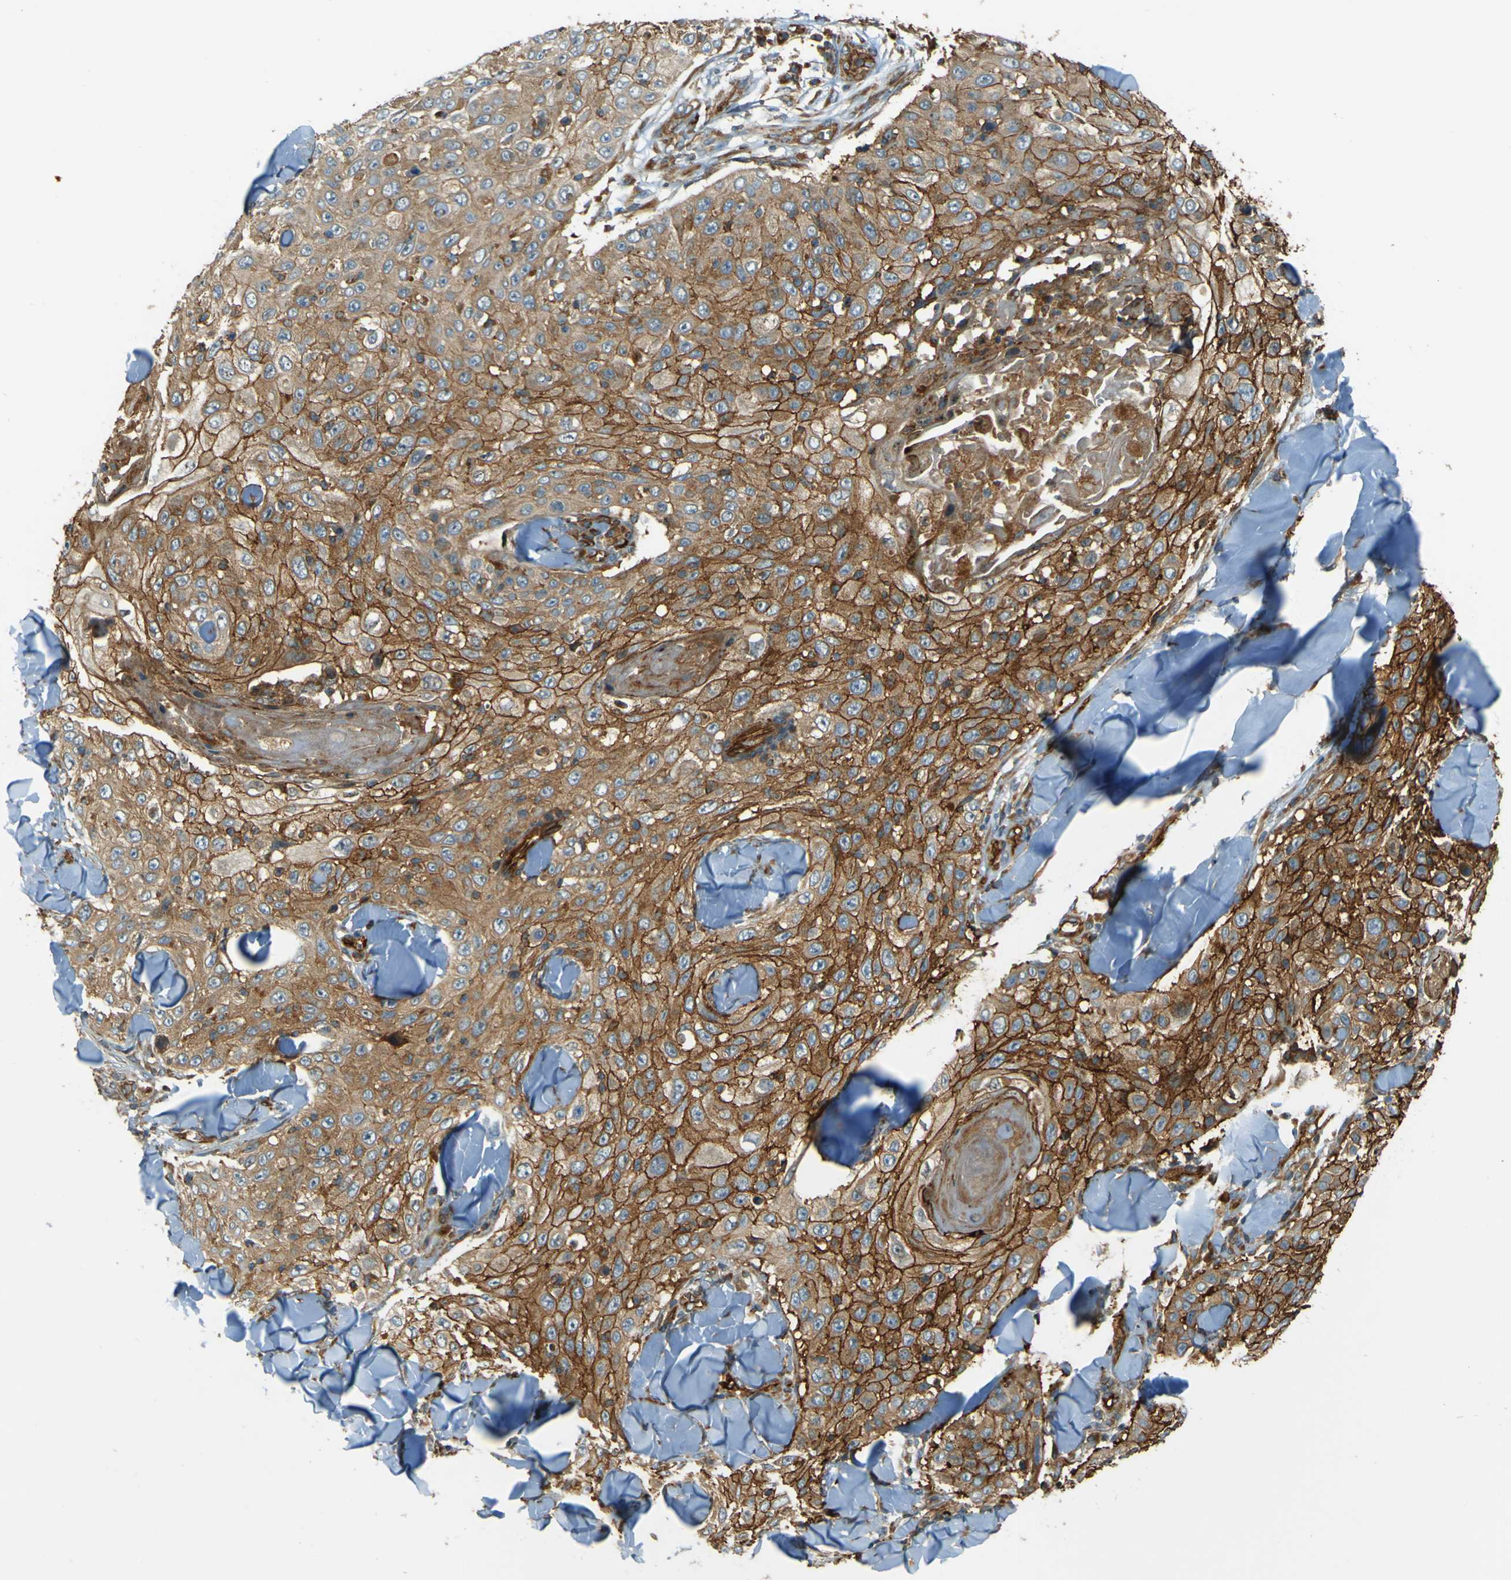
{"staining": {"intensity": "strong", "quantity": "25%-75%", "location": "cytoplasmic/membranous"}, "tissue": "skin cancer", "cell_type": "Tumor cells", "image_type": "cancer", "snomed": [{"axis": "morphology", "description": "Squamous cell carcinoma, NOS"}, {"axis": "topography", "description": "Skin"}], "caption": "Squamous cell carcinoma (skin) stained for a protein shows strong cytoplasmic/membranous positivity in tumor cells.", "gene": "DNAJC5", "patient": {"sex": "male", "age": 86}}